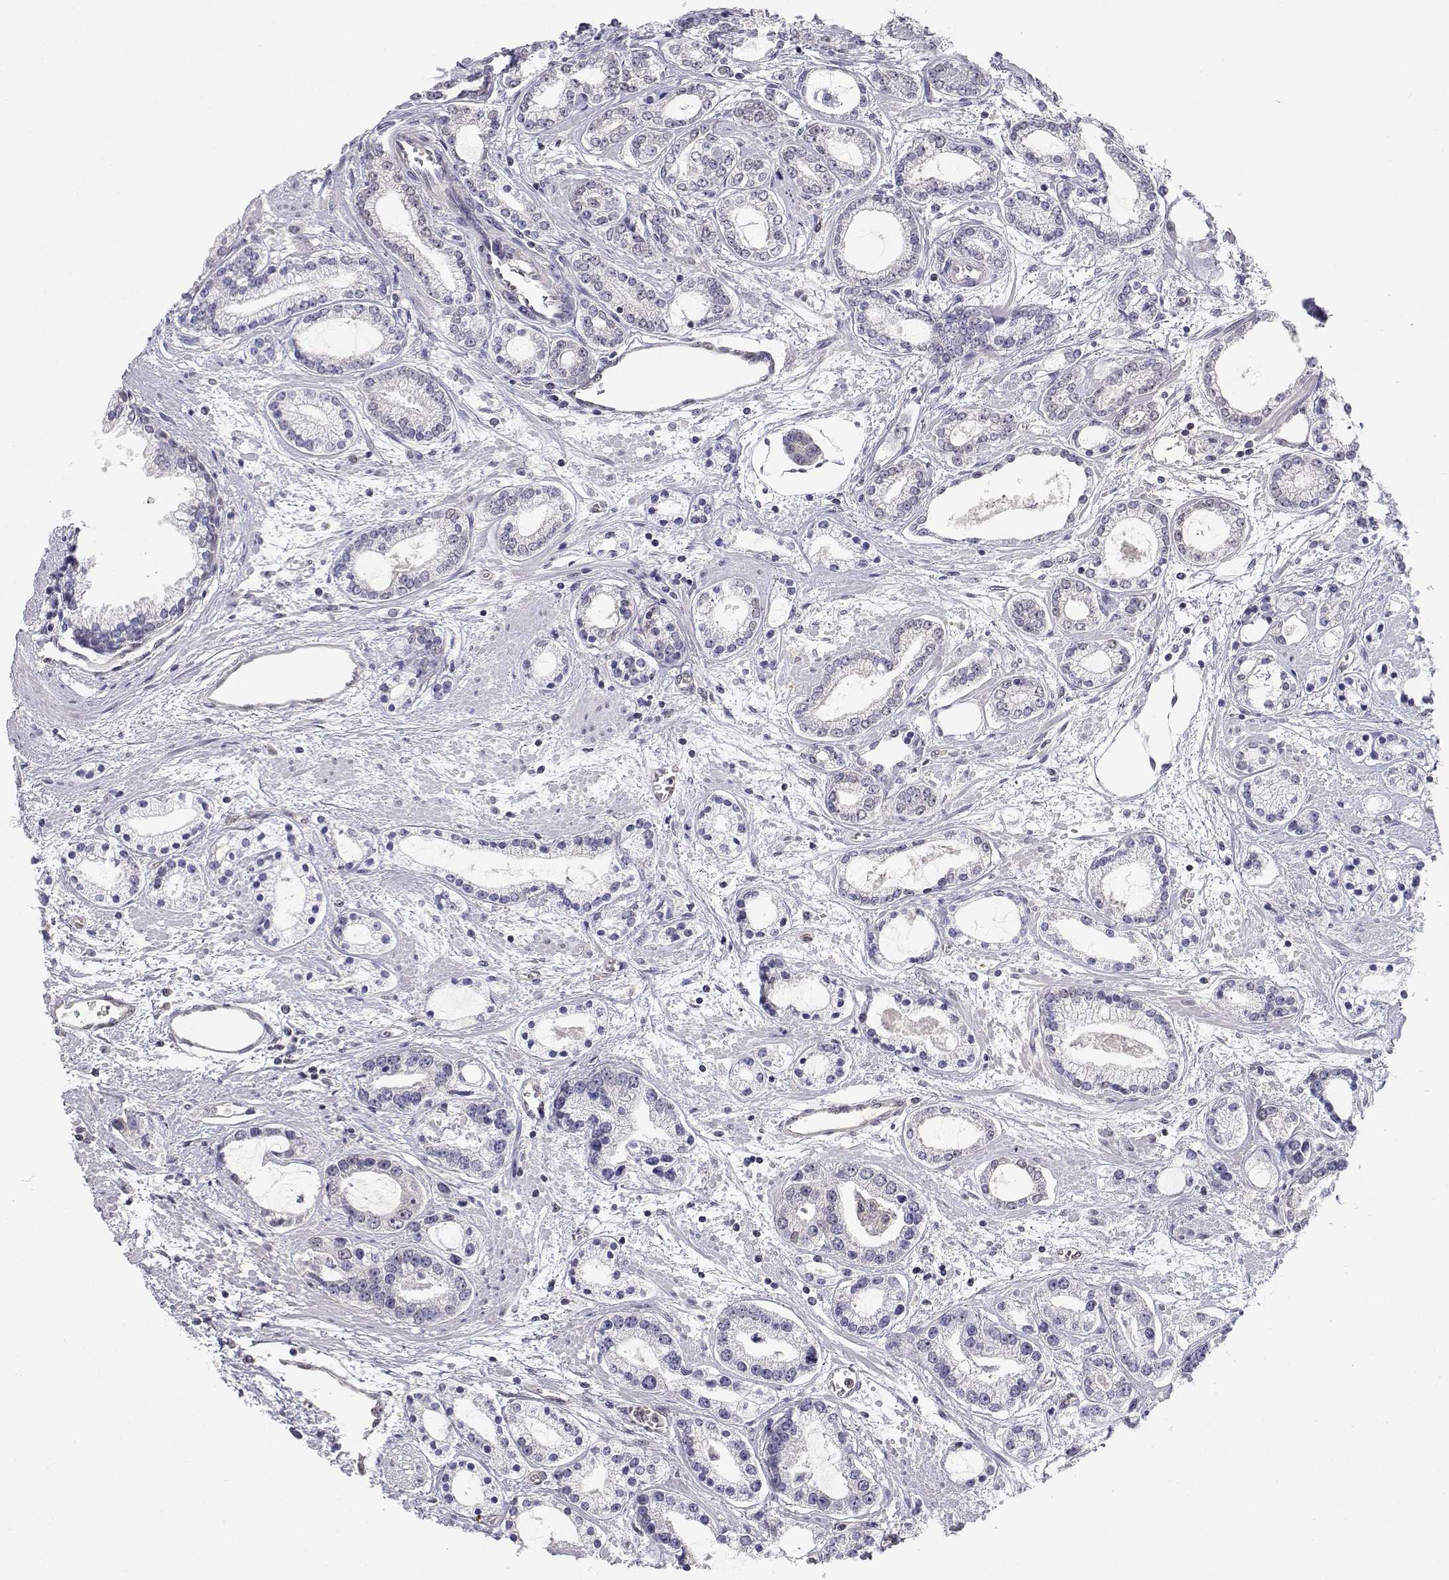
{"staining": {"intensity": "negative", "quantity": "none", "location": "none"}, "tissue": "prostate cancer", "cell_type": "Tumor cells", "image_type": "cancer", "snomed": [{"axis": "morphology", "description": "Adenocarcinoma, Medium grade"}, {"axis": "topography", "description": "Prostate"}], "caption": "Prostate cancer stained for a protein using IHC displays no staining tumor cells.", "gene": "ADA", "patient": {"sex": "male", "age": 57}}